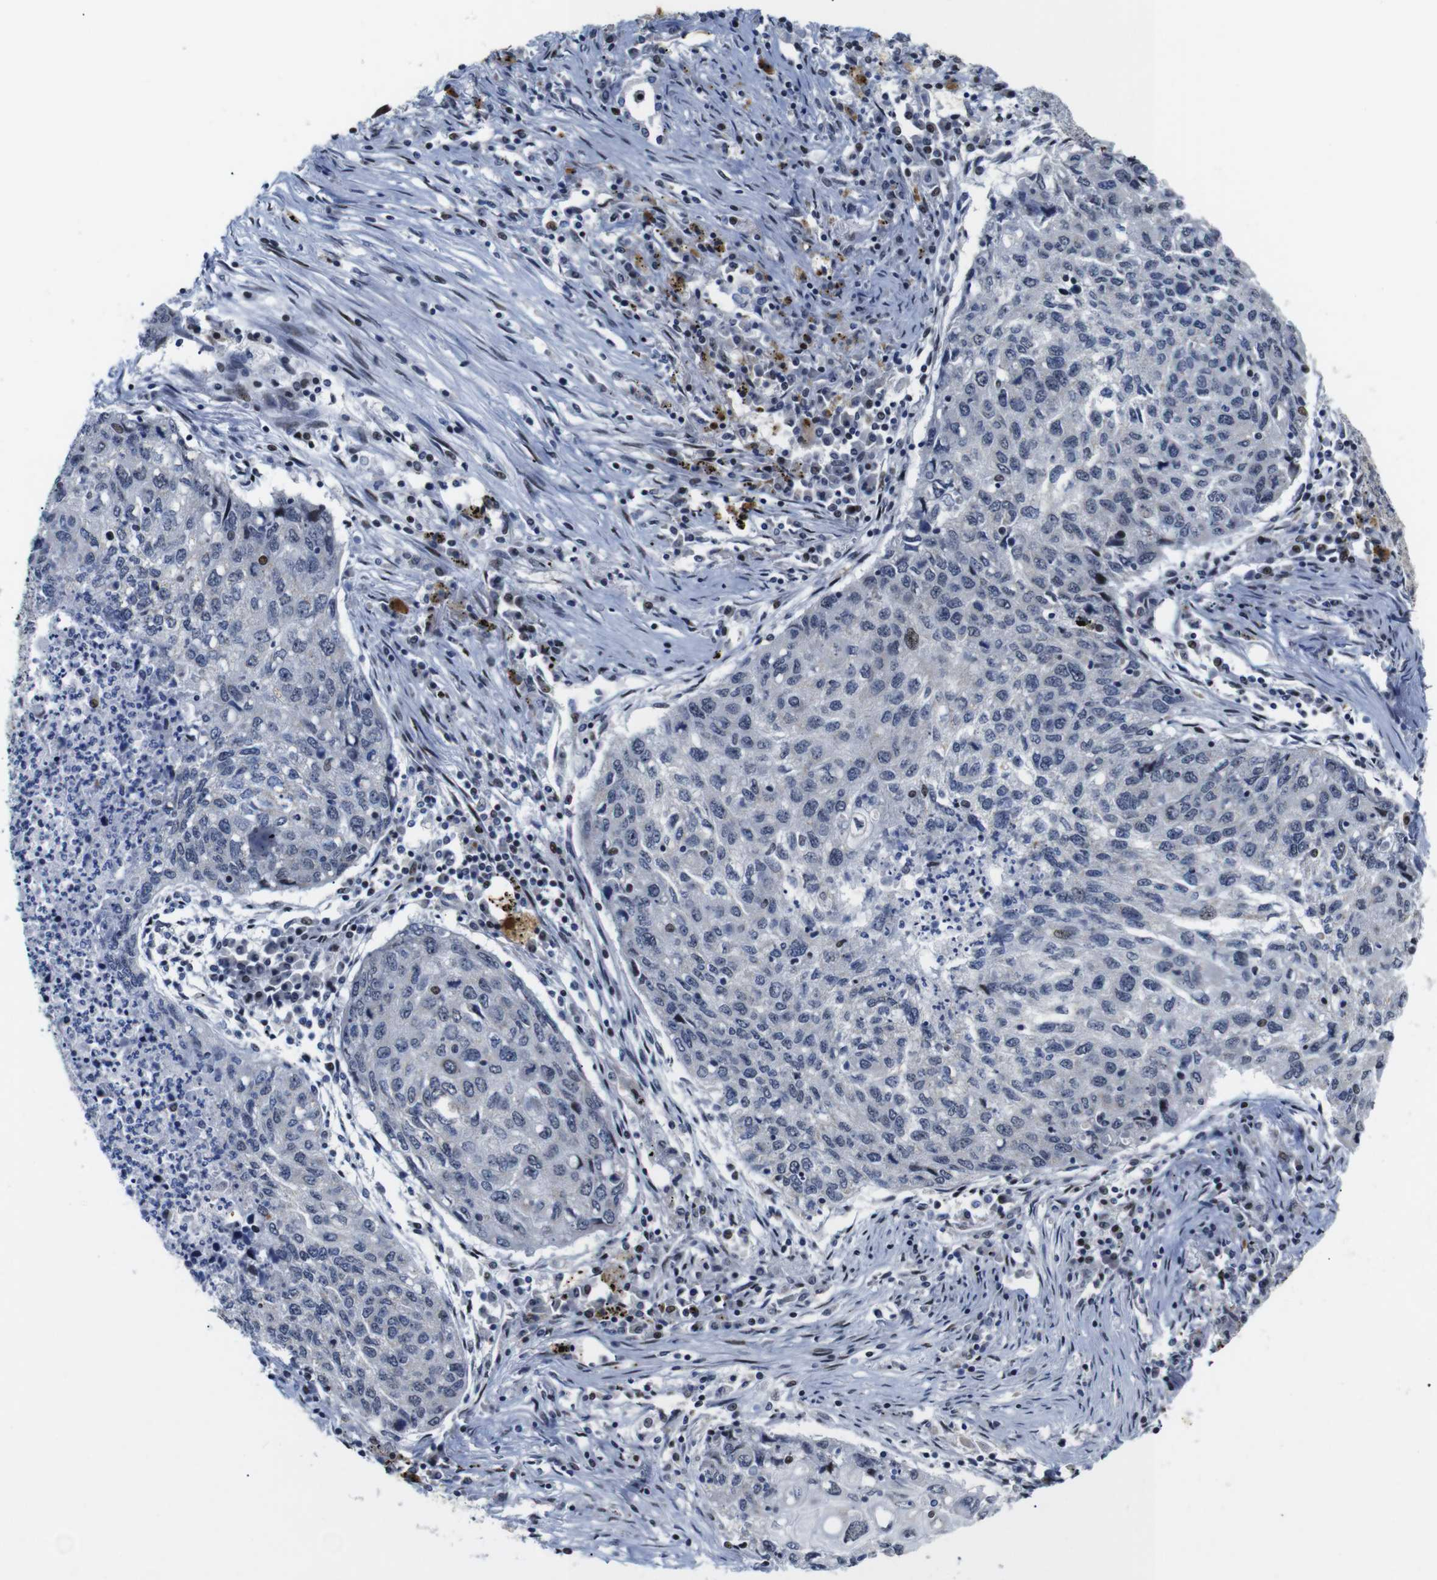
{"staining": {"intensity": "negative", "quantity": "none", "location": "none"}, "tissue": "lung cancer", "cell_type": "Tumor cells", "image_type": "cancer", "snomed": [{"axis": "morphology", "description": "Squamous cell carcinoma, NOS"}, {"axis": "topography", "description": "Lung"}], "caption": "This is an immunohistochemistry photomicrograph of human lung cancer. There is no staining in tumor cells.", "gene": "GATA6", "patient": {"sex": "female", "age": 63}}